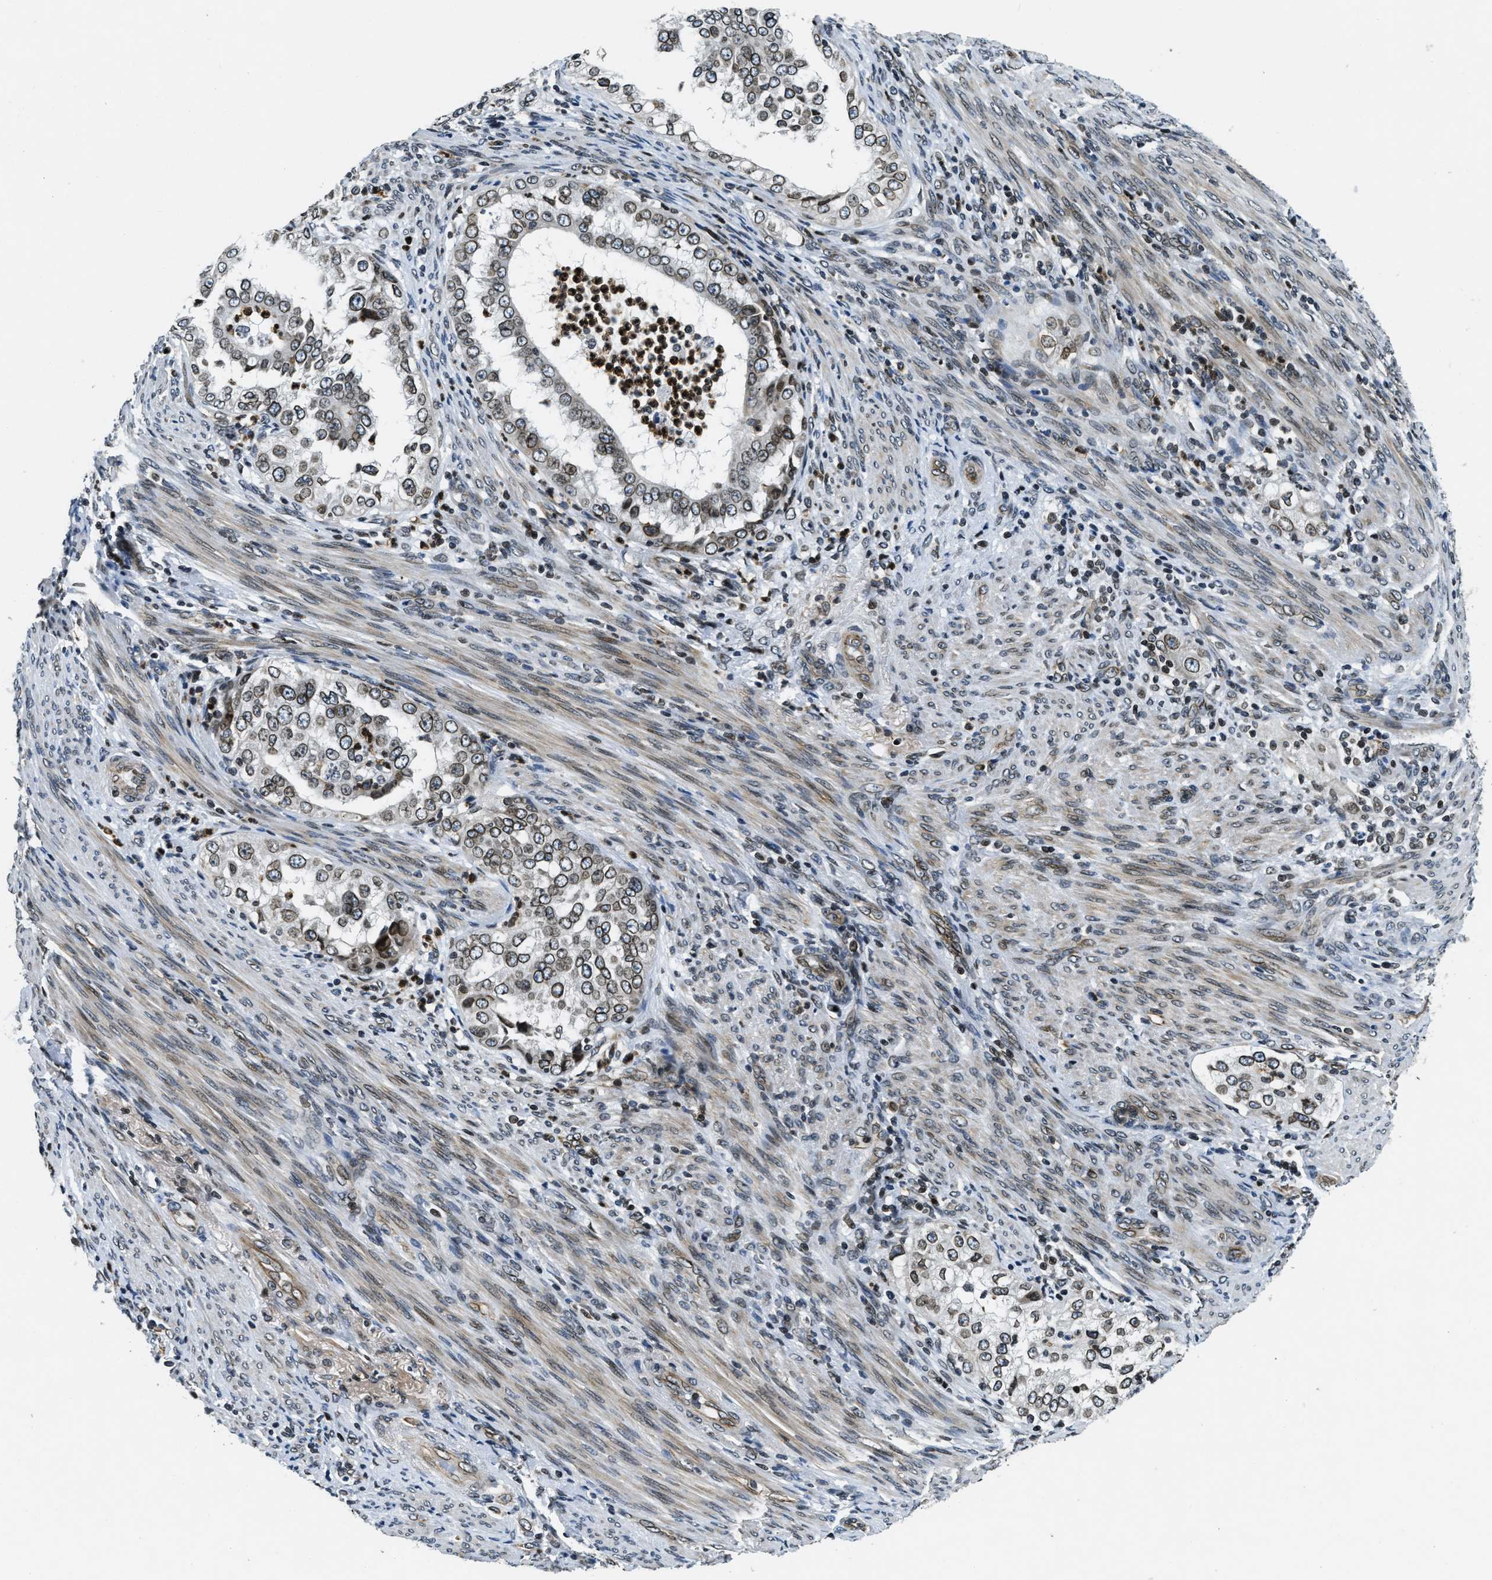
{"staining": {"intensity": "moderate", "quantity": ">75%", "location": "cytoplasmic/membranous,nuclear"}, "tissue": "endometrial cancer", "cell_type": "Tumor cells", "image_type": "cancer", "snomed": [{"axis": "morphology", "description": "Adenocarcinoma, NOS"}, {"axis": "topography", "description": "Endometrium"}], "caption": "This is a histology image of immunohistochemistry (IHC) staining of endometrial cancer, which shows moderate positivity in the cytoplasmic/membranous and nuclear of tumor cells.", "gene": "ZC3HC1", "patient": {"sex": "female", "age": 85}}